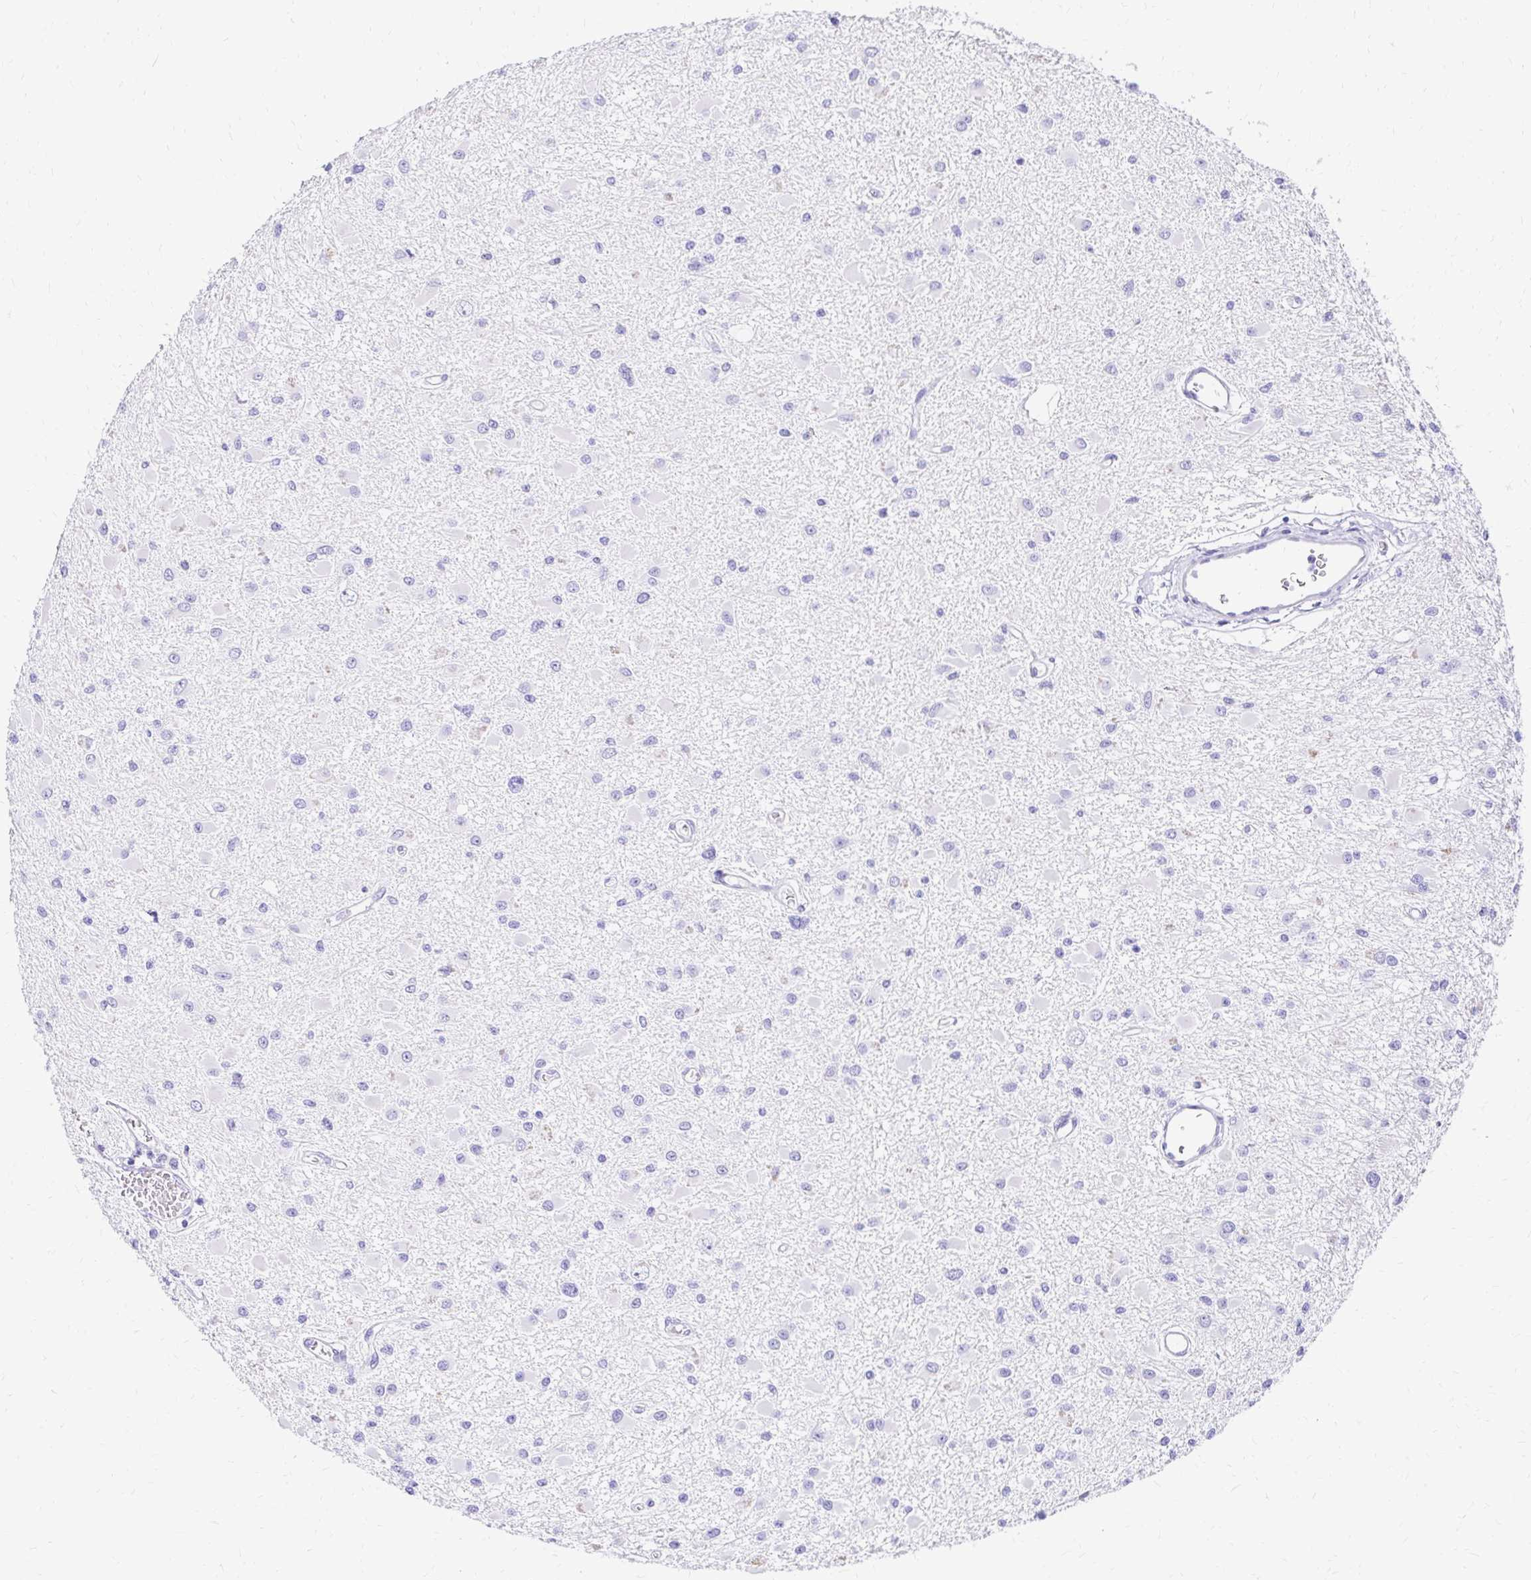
{"staining": {"intensity": "negative", "quantity": "none", "location": "none"}, "tissue": "glioma", "cell_type": "Tumor cells", "image_type": "cancer", "snomed": [{"axis": "morphology", "description": "Glioma, malignant, High grade"}, {"axis": "topography", "description": "Brain"}], "caption": "Tumor cells are negative for protein expression in human glioma.", "gene": "S100G", "patient": {"sex": "male", "age": 54}}